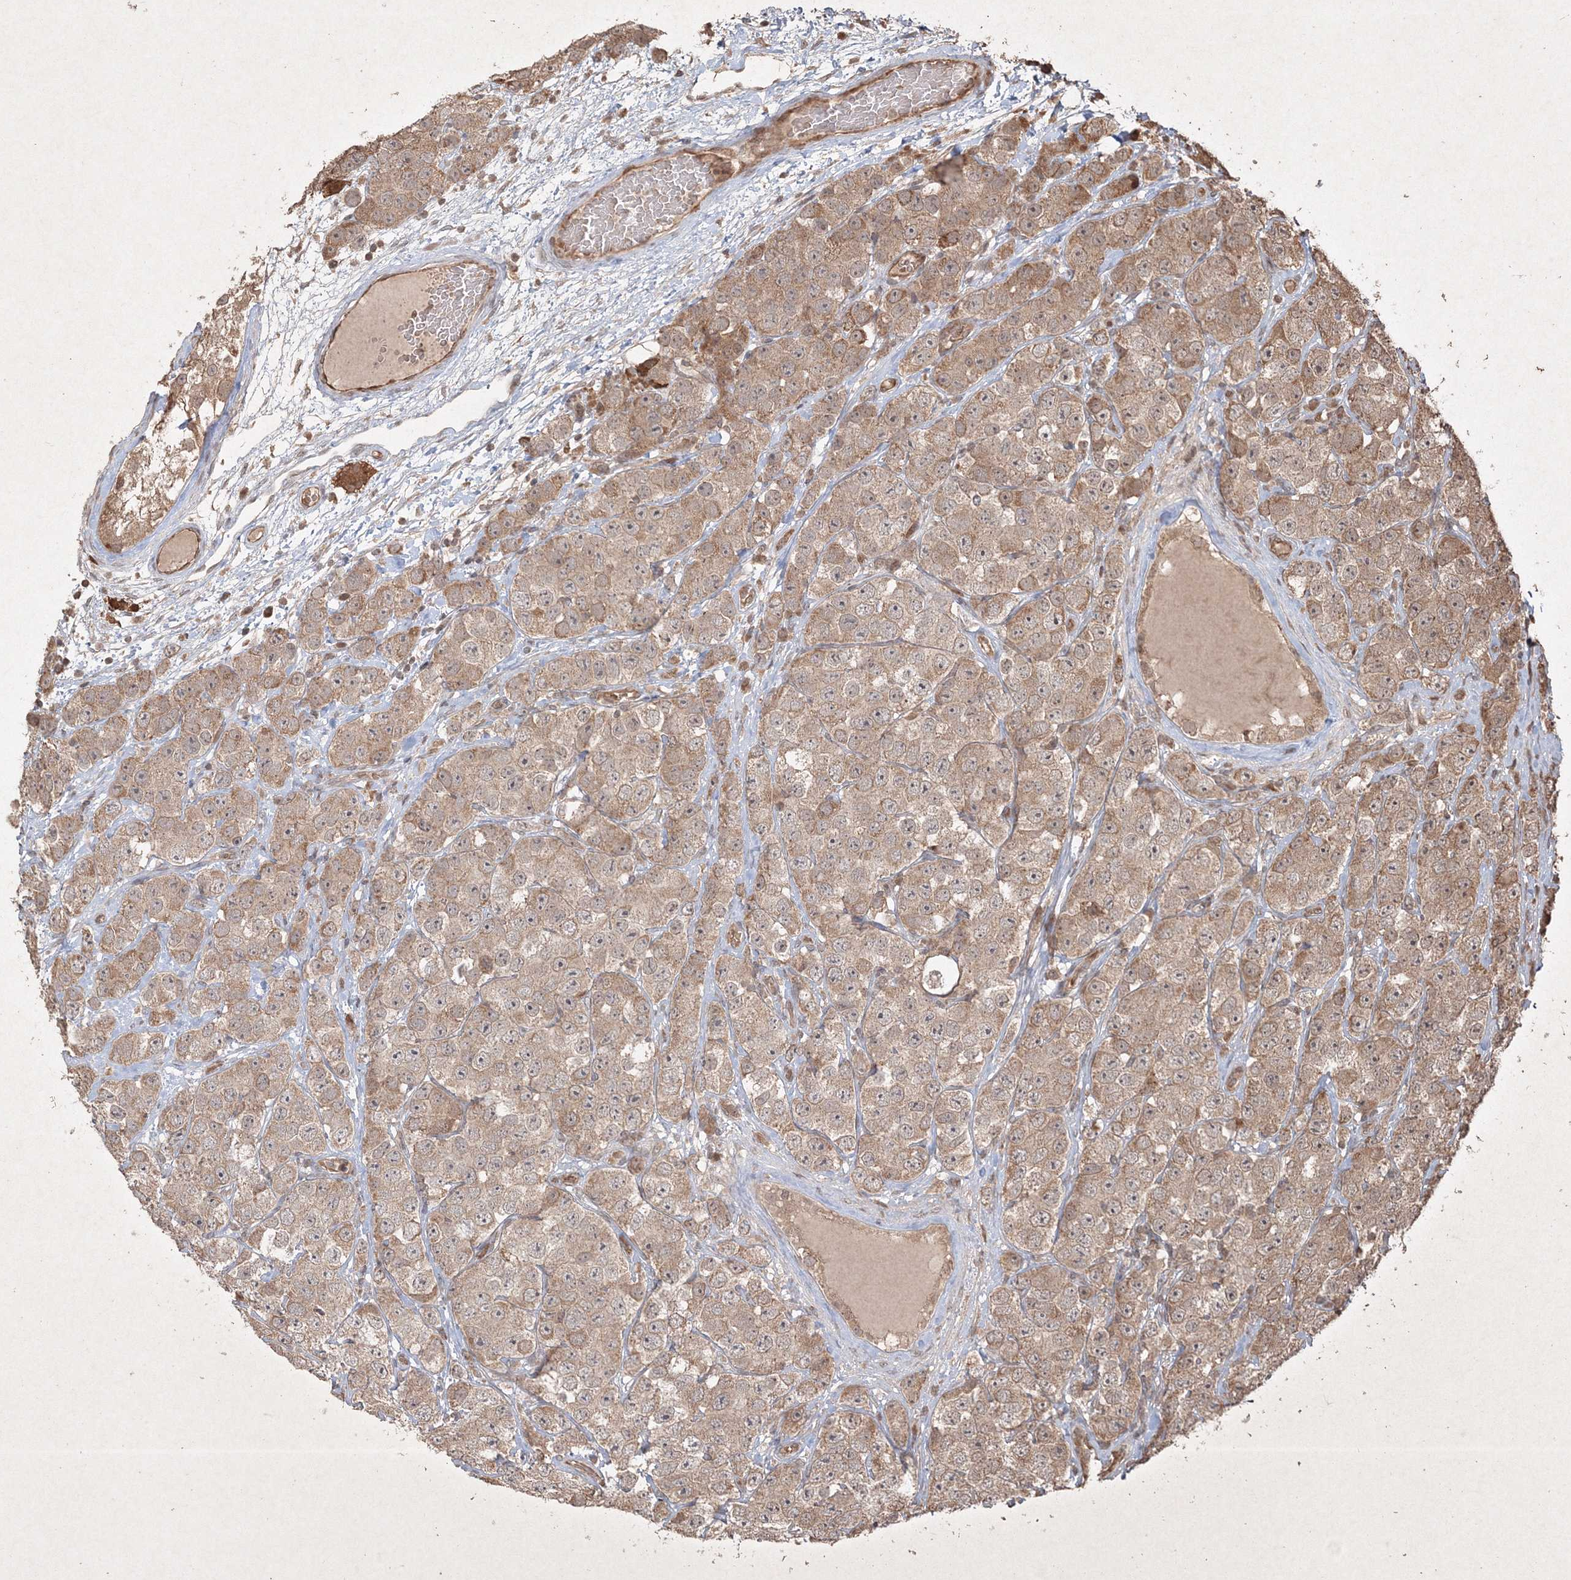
{"staining": {"intensity": "weak", "quantity": ">75%", "location": "cytoplasmic/membranous"}, "tissue": "testis cancer", "cell_type": "Tumor cells", "image_type": "cancer", "snomed": [{"axis": "morphology", "description": "Seminoma, NOS"}, {"axis": "topography", "description": "Testis"}], "caption": "Immunohistochemical staining of testis seminoma exhibits low levels of weak cytoplasmic/membranous protein positivity in about >75% of tumor cells.", "gene": "PELI3", "patient": {"sex": "male", "age": 28}}